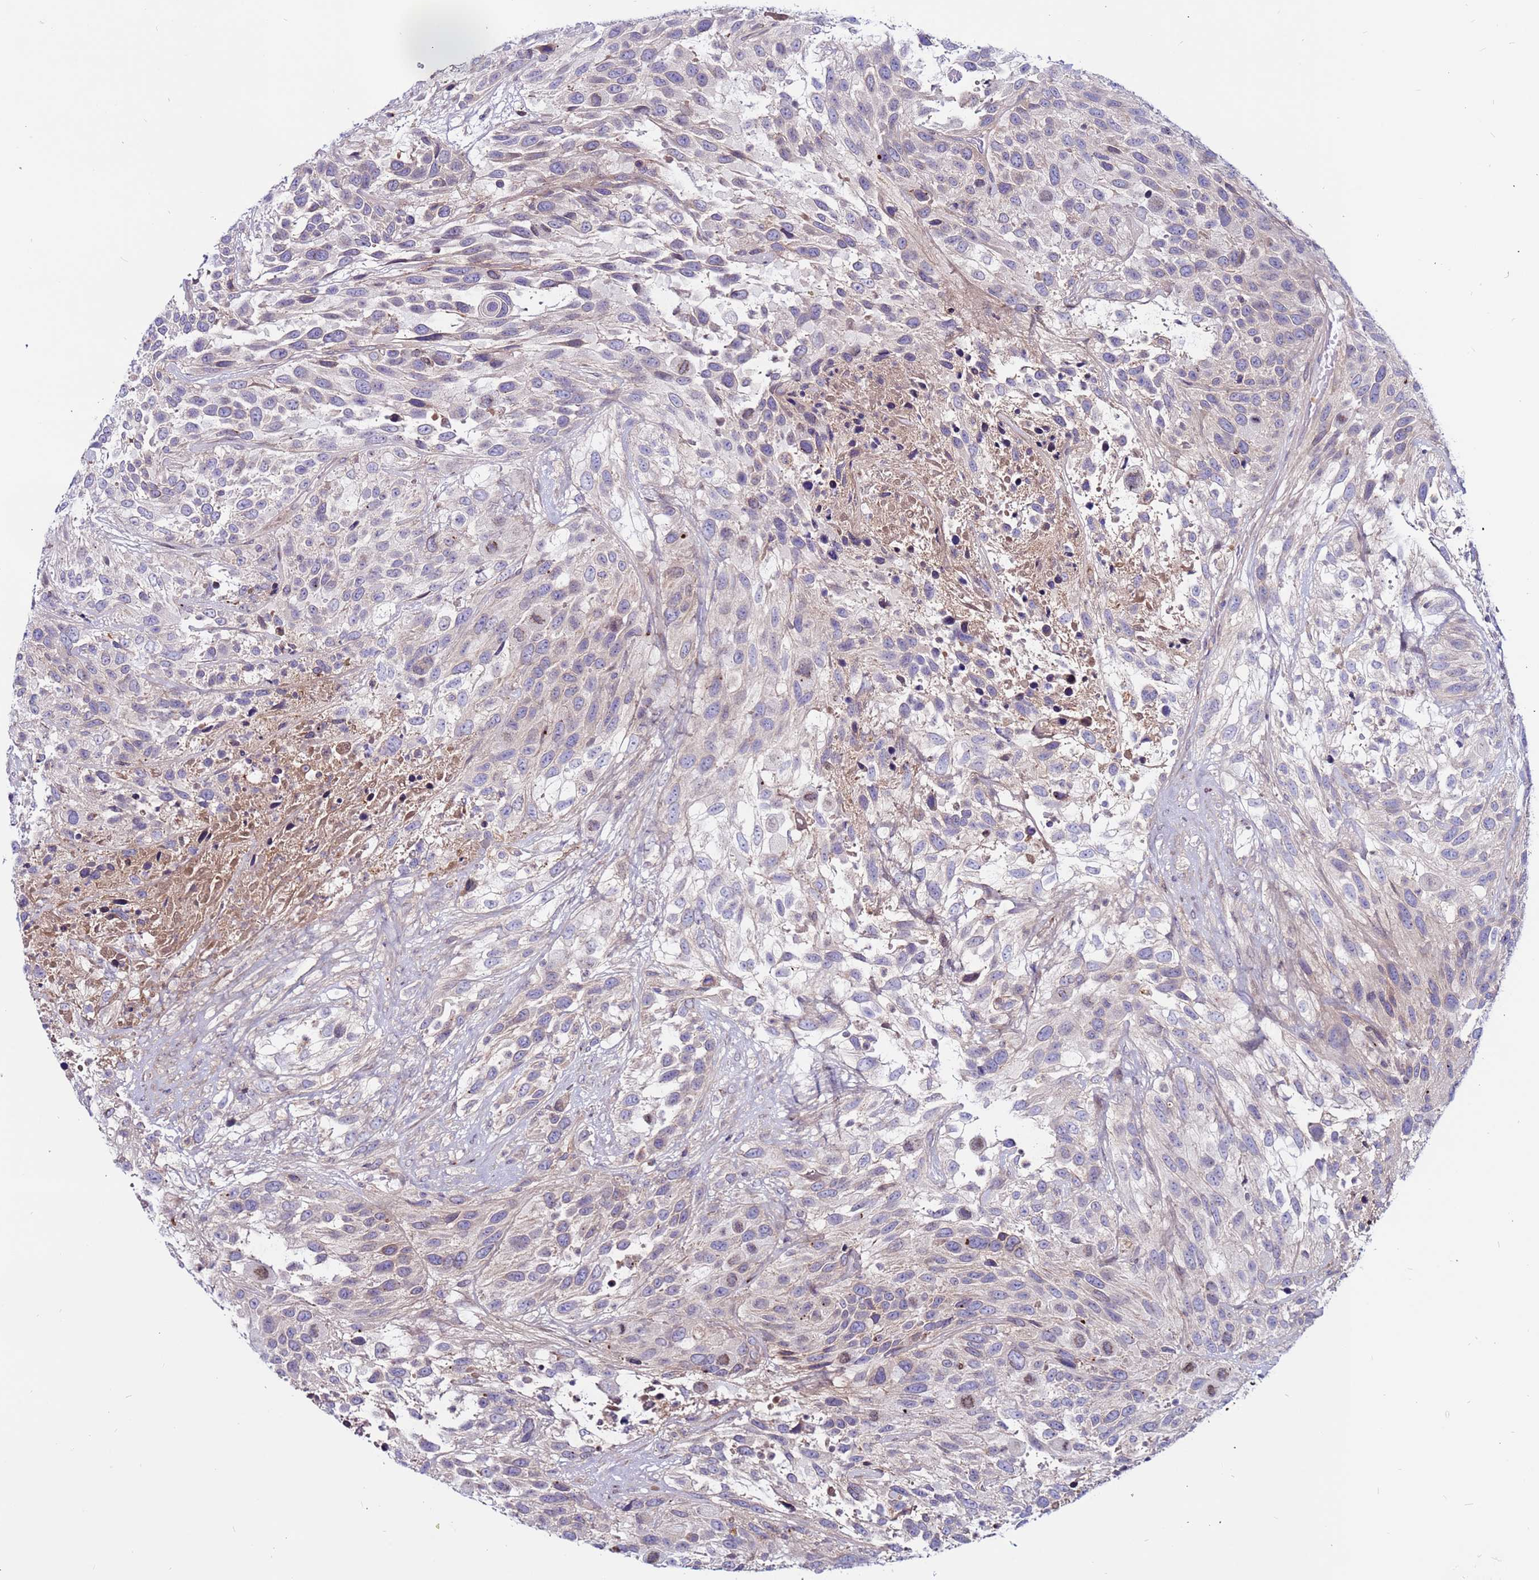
{"staining": {"intensity": "weak", "quantity": "<25%", "location": "cytoplasmic/membranous"}, "tissue": "urothelial cancer", "cell_type": "Tumor cells", "image_type": "cancer", "snomed": [{"axis": "morphology", "description": "Urothelial carcinoma, High grade"}, {"axis": "topography", "description": "Urinary bladder"}], "caption": "This micrograph is of urothelial carcinoma (high-grade) stained with IHC to label a protein in brown with the nuclei are counter-stained blue. There is no expression in tumor cells.", "gene": "CCDC71", "patient": {"sex": "female", "age": 70}}